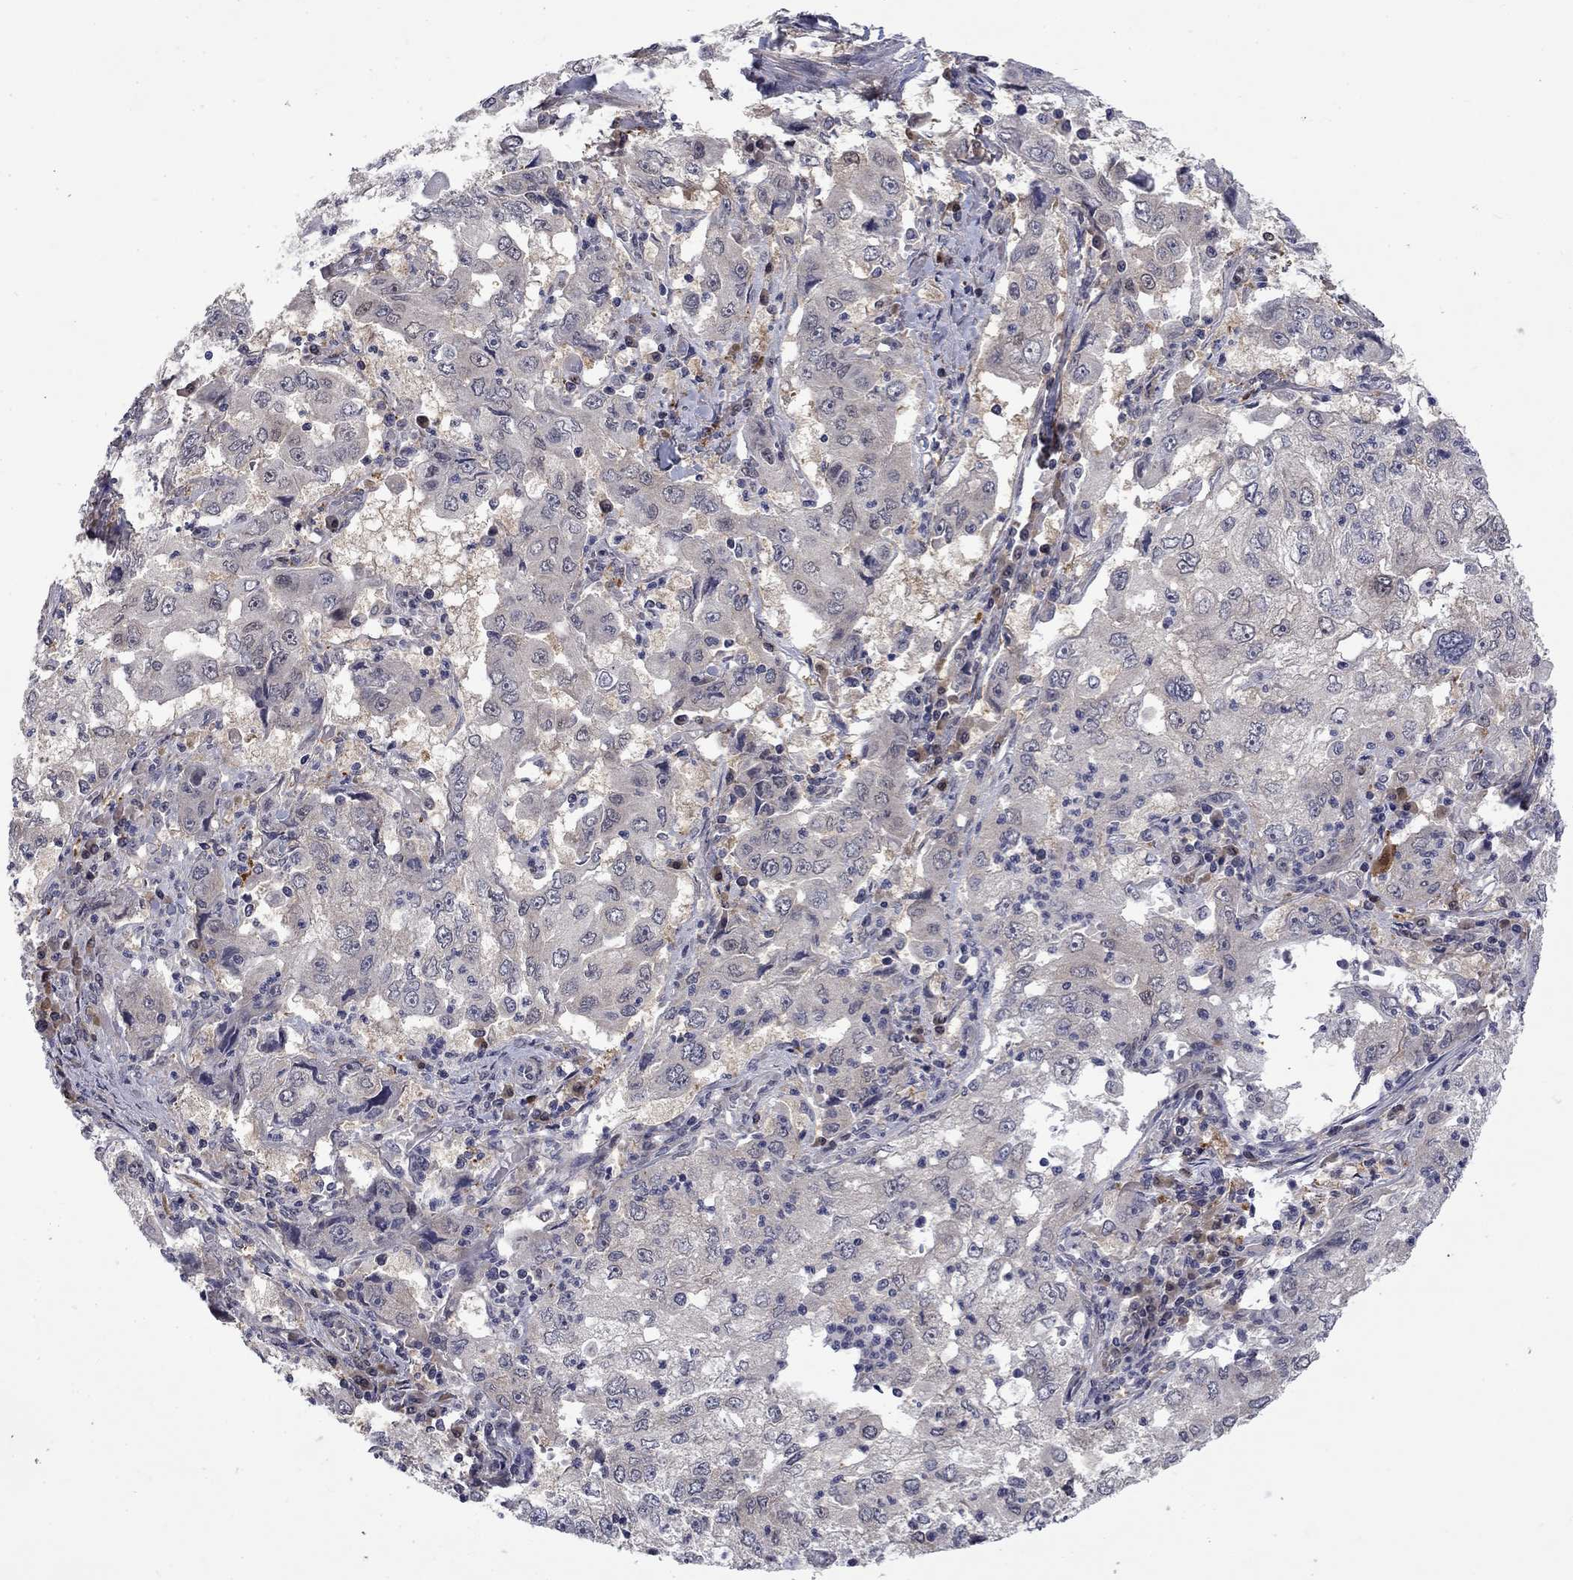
{"staining": {"intensity": "negative", "quantity": "none", "location": "none"}, "tissue": "cervical cancer", "cell_type": "Tumor cells", "image_type": "cancer", "snomed": [{"axis": "morphology", "description": "Squamous cell carcinoma, NOS"}, {"axis": "topography", "description": "Cervix"}], "caption": "Histopathology image shows no protein positivity in tumor cells of cervical squamous cell carcinoma tissue. The staining was performed using DAB (3,3'-diaminobenzidine) to visualize the protein expression in brown, while the nuclei were stained in blue with hematoxylin (Magnification: 20x).", "gene": "CBR1", "patient": {"sex": "female", "age": 36}}